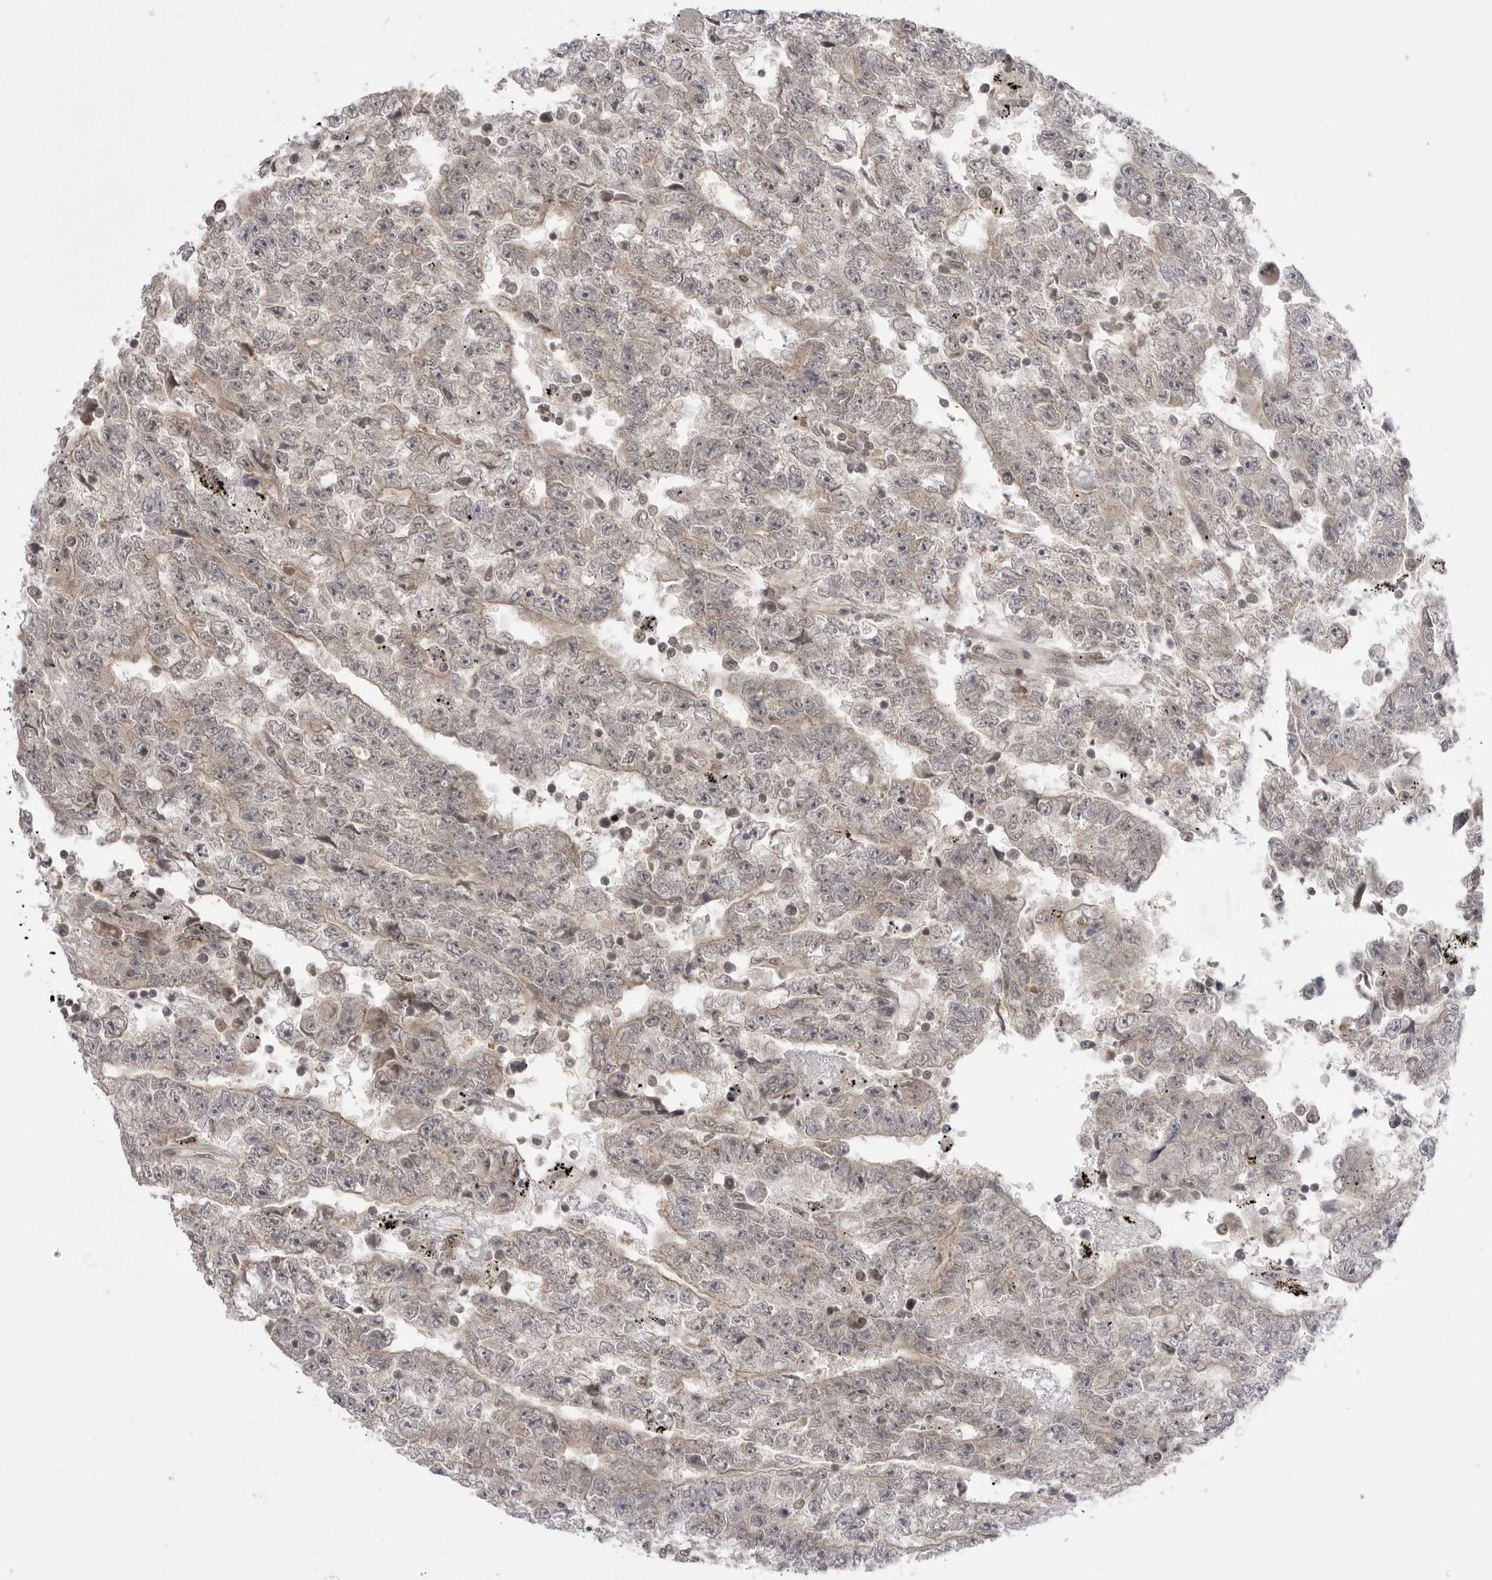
{"staining": {"intensity": "negative", "quantity": "none", "location": "none"}, "tissue": "testis cancer", "cell_type": "Tumor cells", "image_type": "cancer", "snomed": [{"axis": "morphology", "description": "Carcinoma, Embryonal, NOS"}, {"axis": "topography", "description": "Testis"}], "caption": "DAB immunohistochemical staining of testis cancer (embryonal carcinoma) reveals no significant staining in tumor cells.", "gene": "PTK2B", "patient": {"sex": "male", "age": 25}}